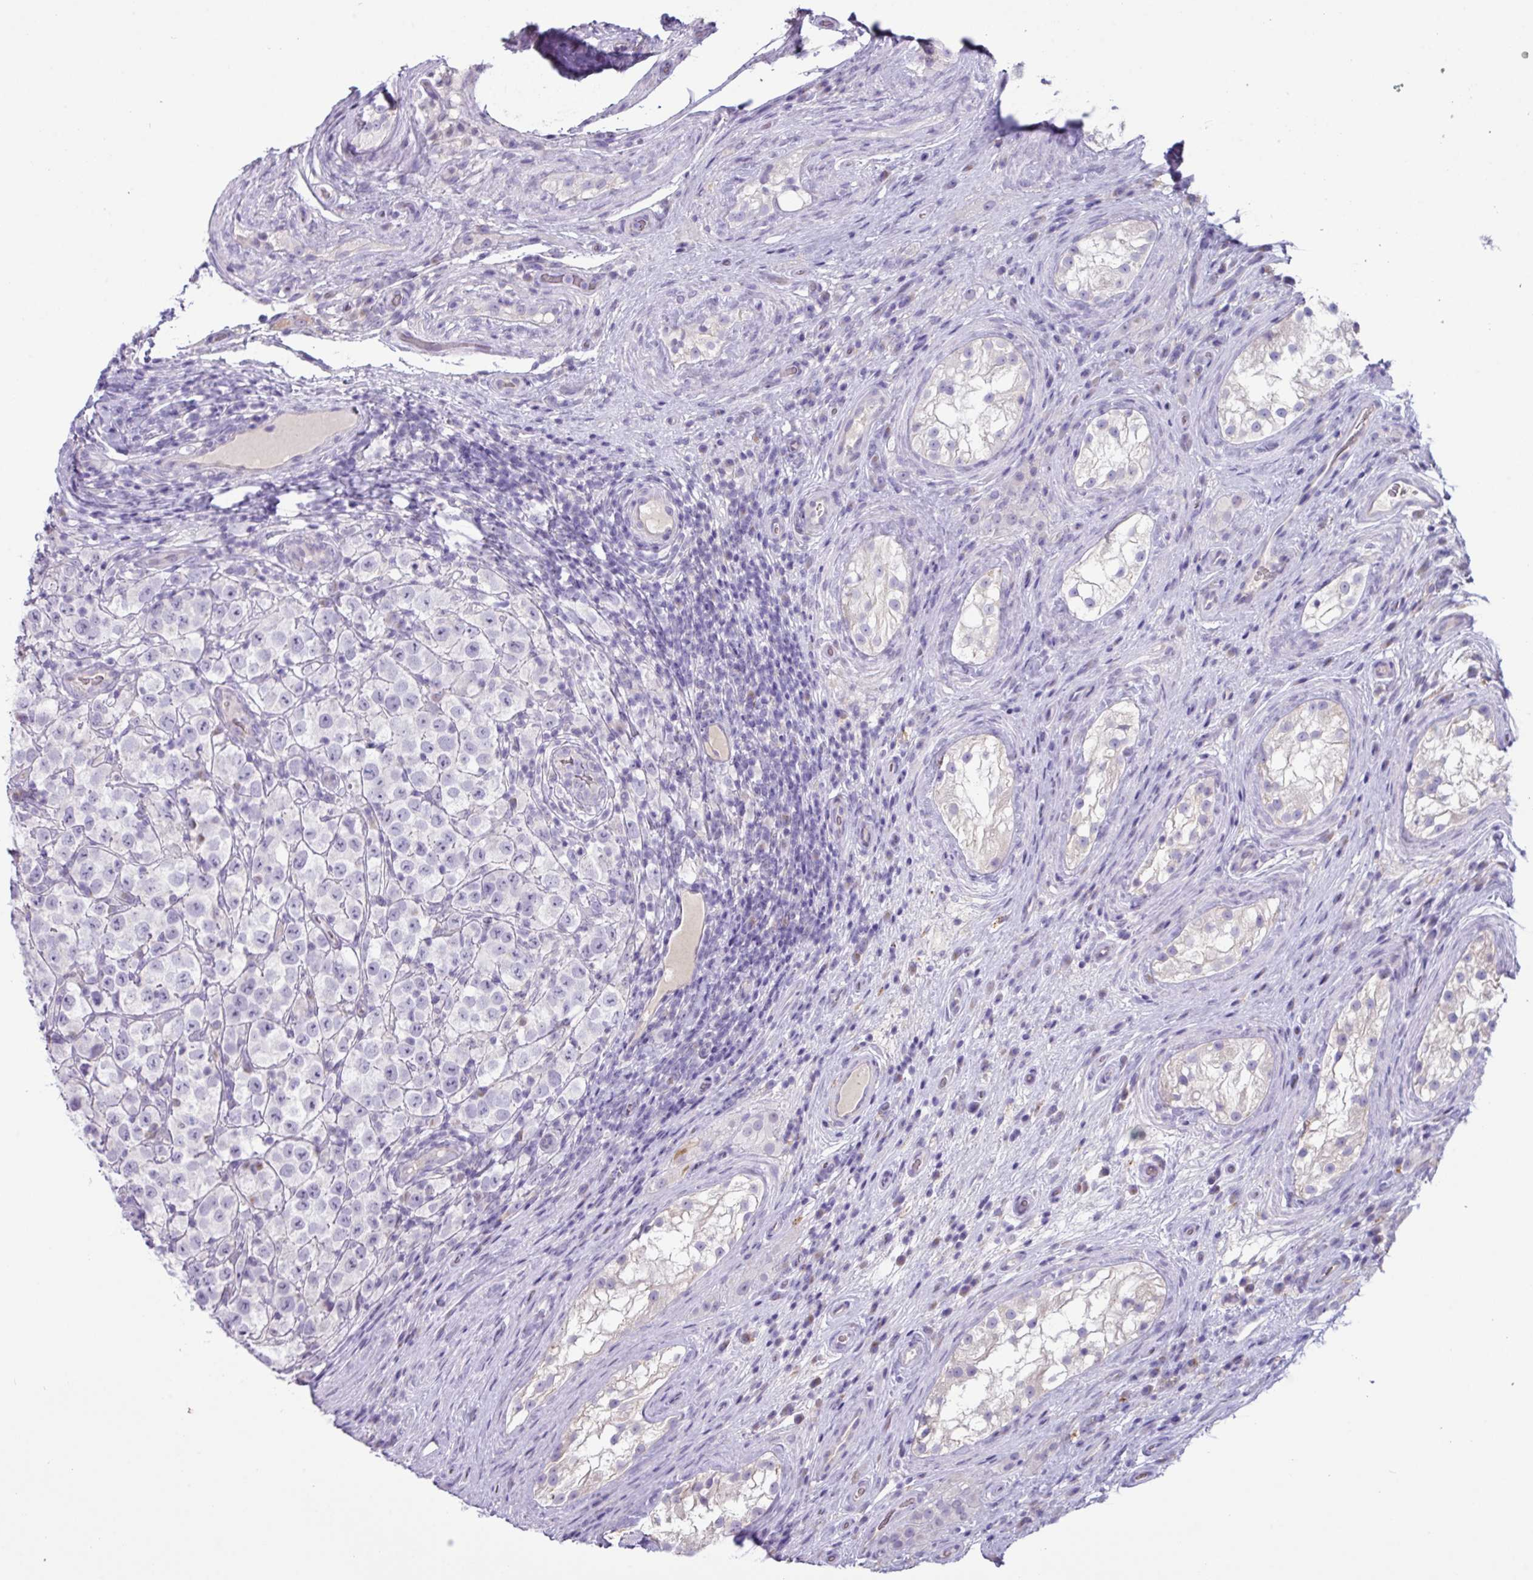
{"staining": {"intensity": "negative", "quantity": "none", "location": "none"}, "tissue": "testis cancer", "cell_type": "Tumor cells", "image_type": "cancer", "snomed": [{"axis": "morphology", "description": "Seminoma, NOS"}, {"axis": "morphology", "description": "Carcinoma, Embryonal, NOS"}, {"axis": "topography", "description": "Testis"}], "caption": "This is an immunohistochemistry histopathology image of human testis cancer (embryonal carcinoma). There is no staining in tumor cells.", "gene": "ZNF524", "patient": {"sex": "male", "age": 41}}